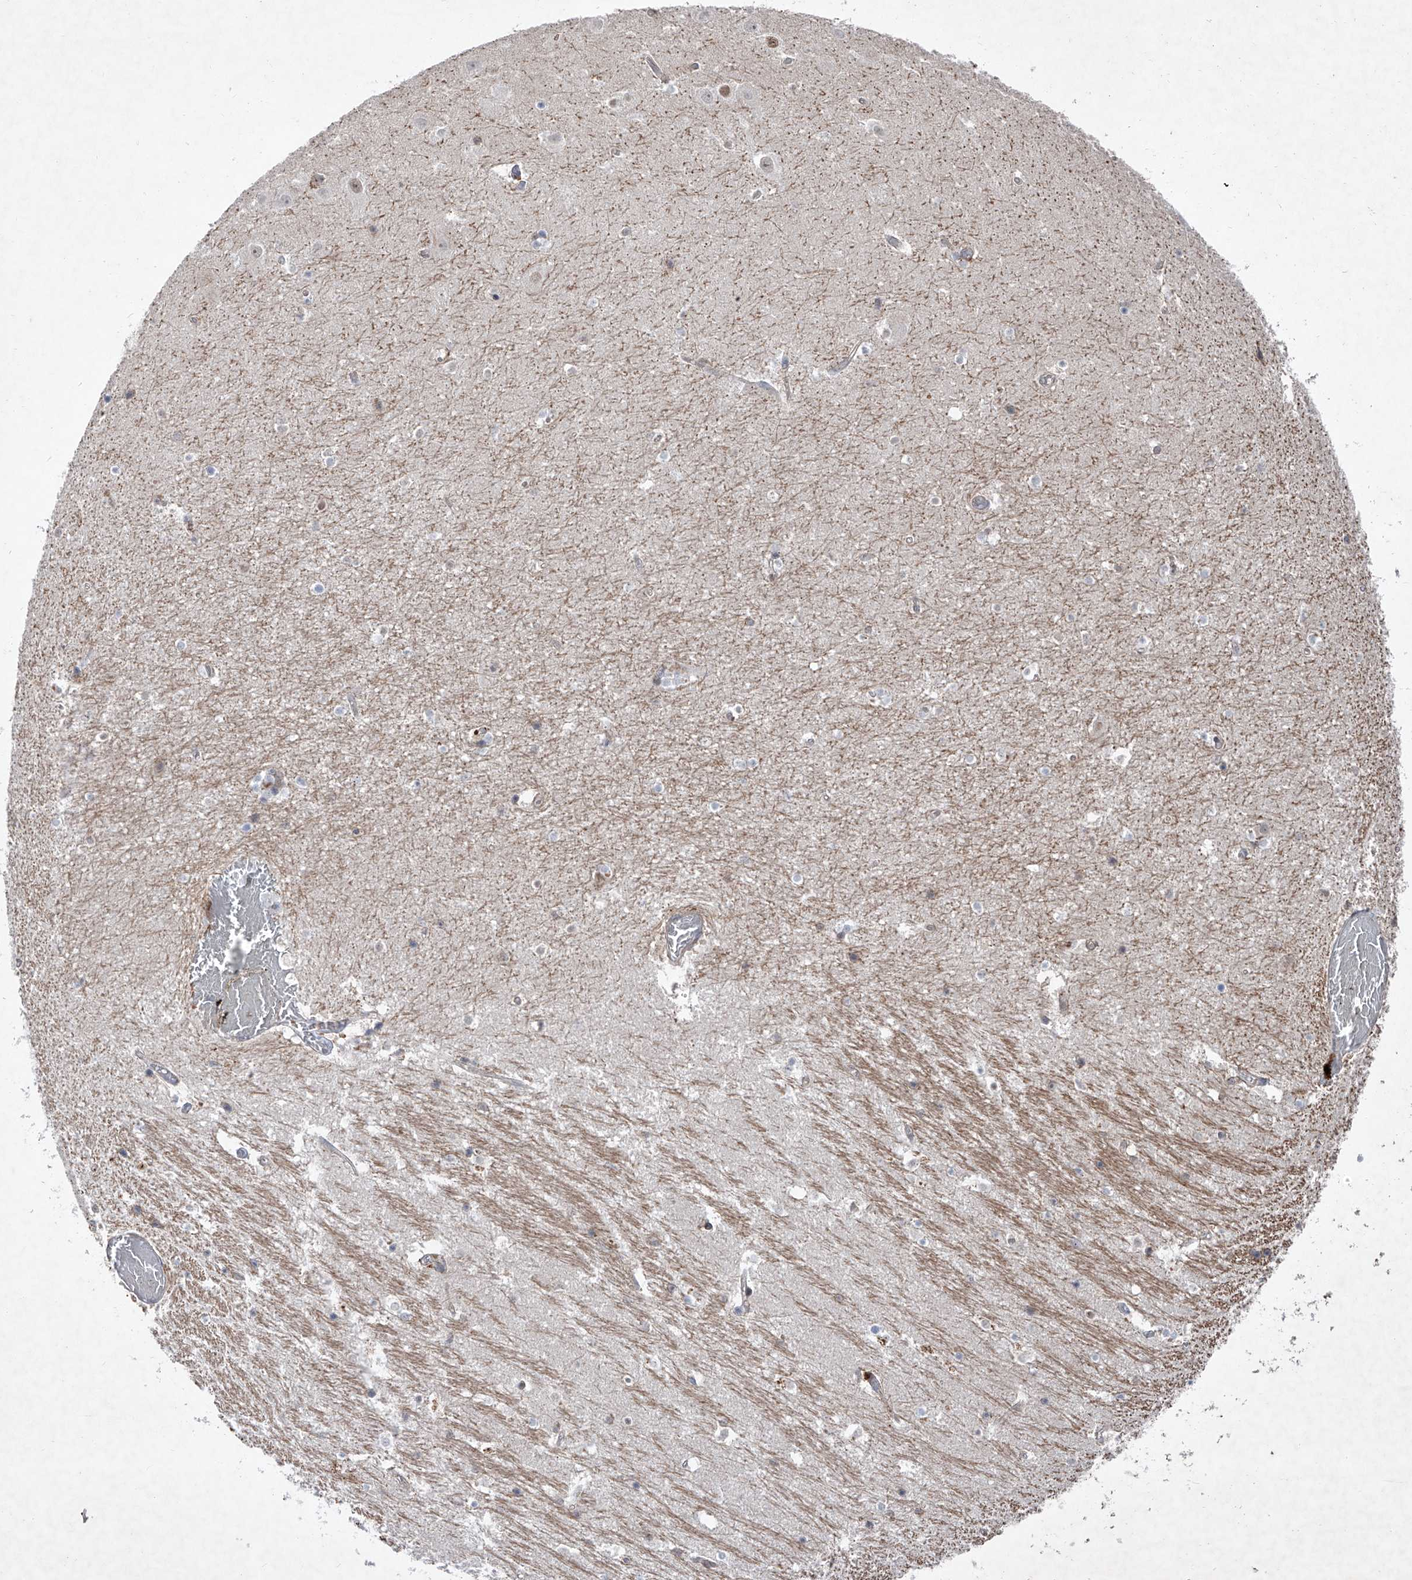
{"staining": {"intensity": "negative", "quantity": "none", "location": "none"}, "tissue": "hippocampus", "cell_type": "Glial cells", "image_type": "normal", "snomed": [{"axis": "morphology", "description": "Normal tissue, NOS"}, {"axis": "topography", "description": "Hippocampus"}], "caption": "IHC of unremarkable hippocampus reveals no expression in glial cells. (Stains: DAB IHC with hematoxylin counter stain, Microscopy: brightfield microscopy at high magnification).", "gene": "FAM135A", "patient": {"sex": "female", "age": 52}}